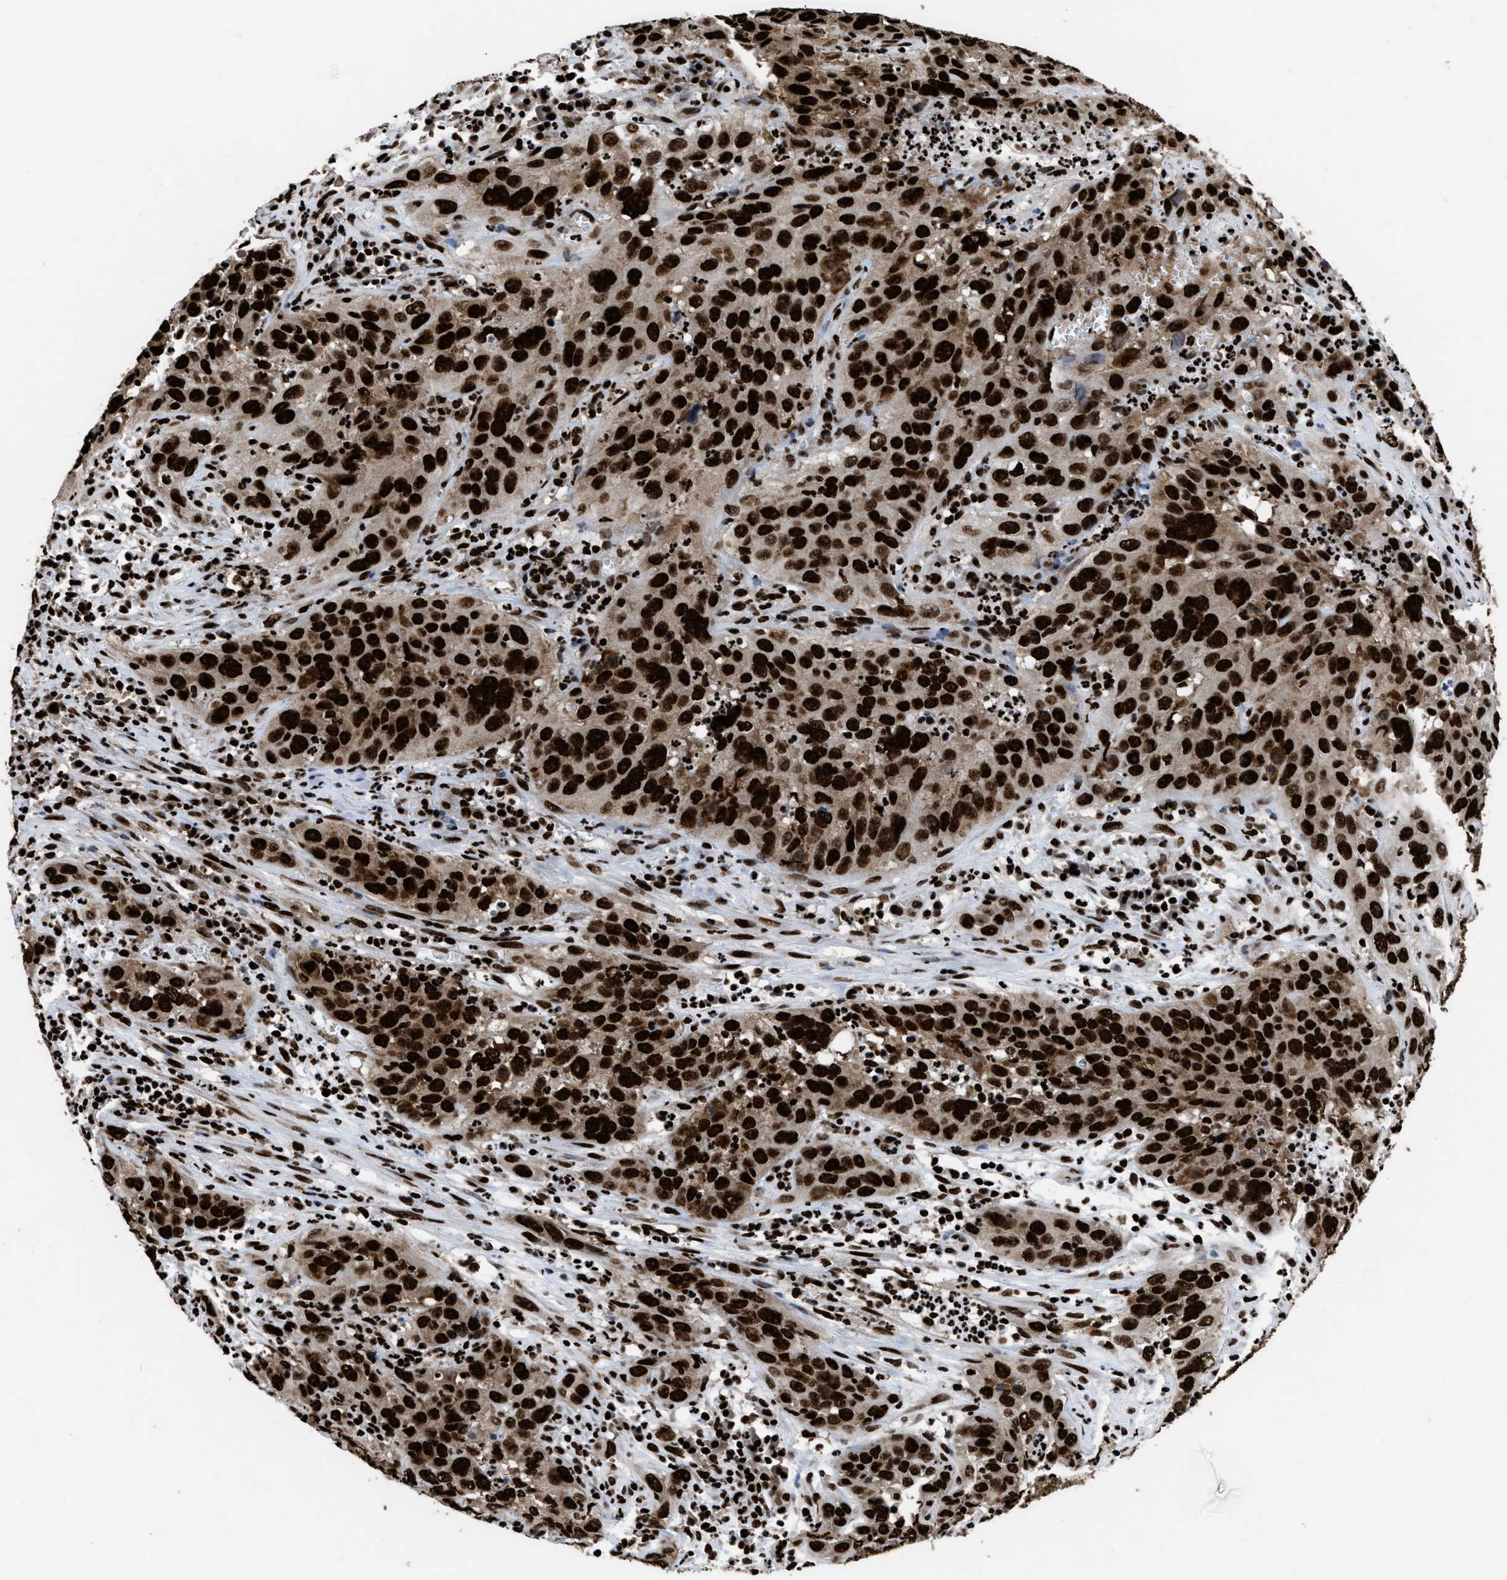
{"staining": {"intensity": "strong", "quantity": ">75%", "location": "nuclear"}, "tissue": "cervical cancer", "cell_type": "Tumor cells", "image_type": "cancer", "snomed": [{"axis": "morphology", "description": "Squamous cell carcinoma, NOS"}, {"axis": "topography", "description": "Cervix"}], "caption": "A brown stain labels strong nuclear staining of a protein in squamous cell carcinoma (cervical) tumor cells.", "gene": "HNRNPM", "patient": {"sex": "female", "age": 32}}